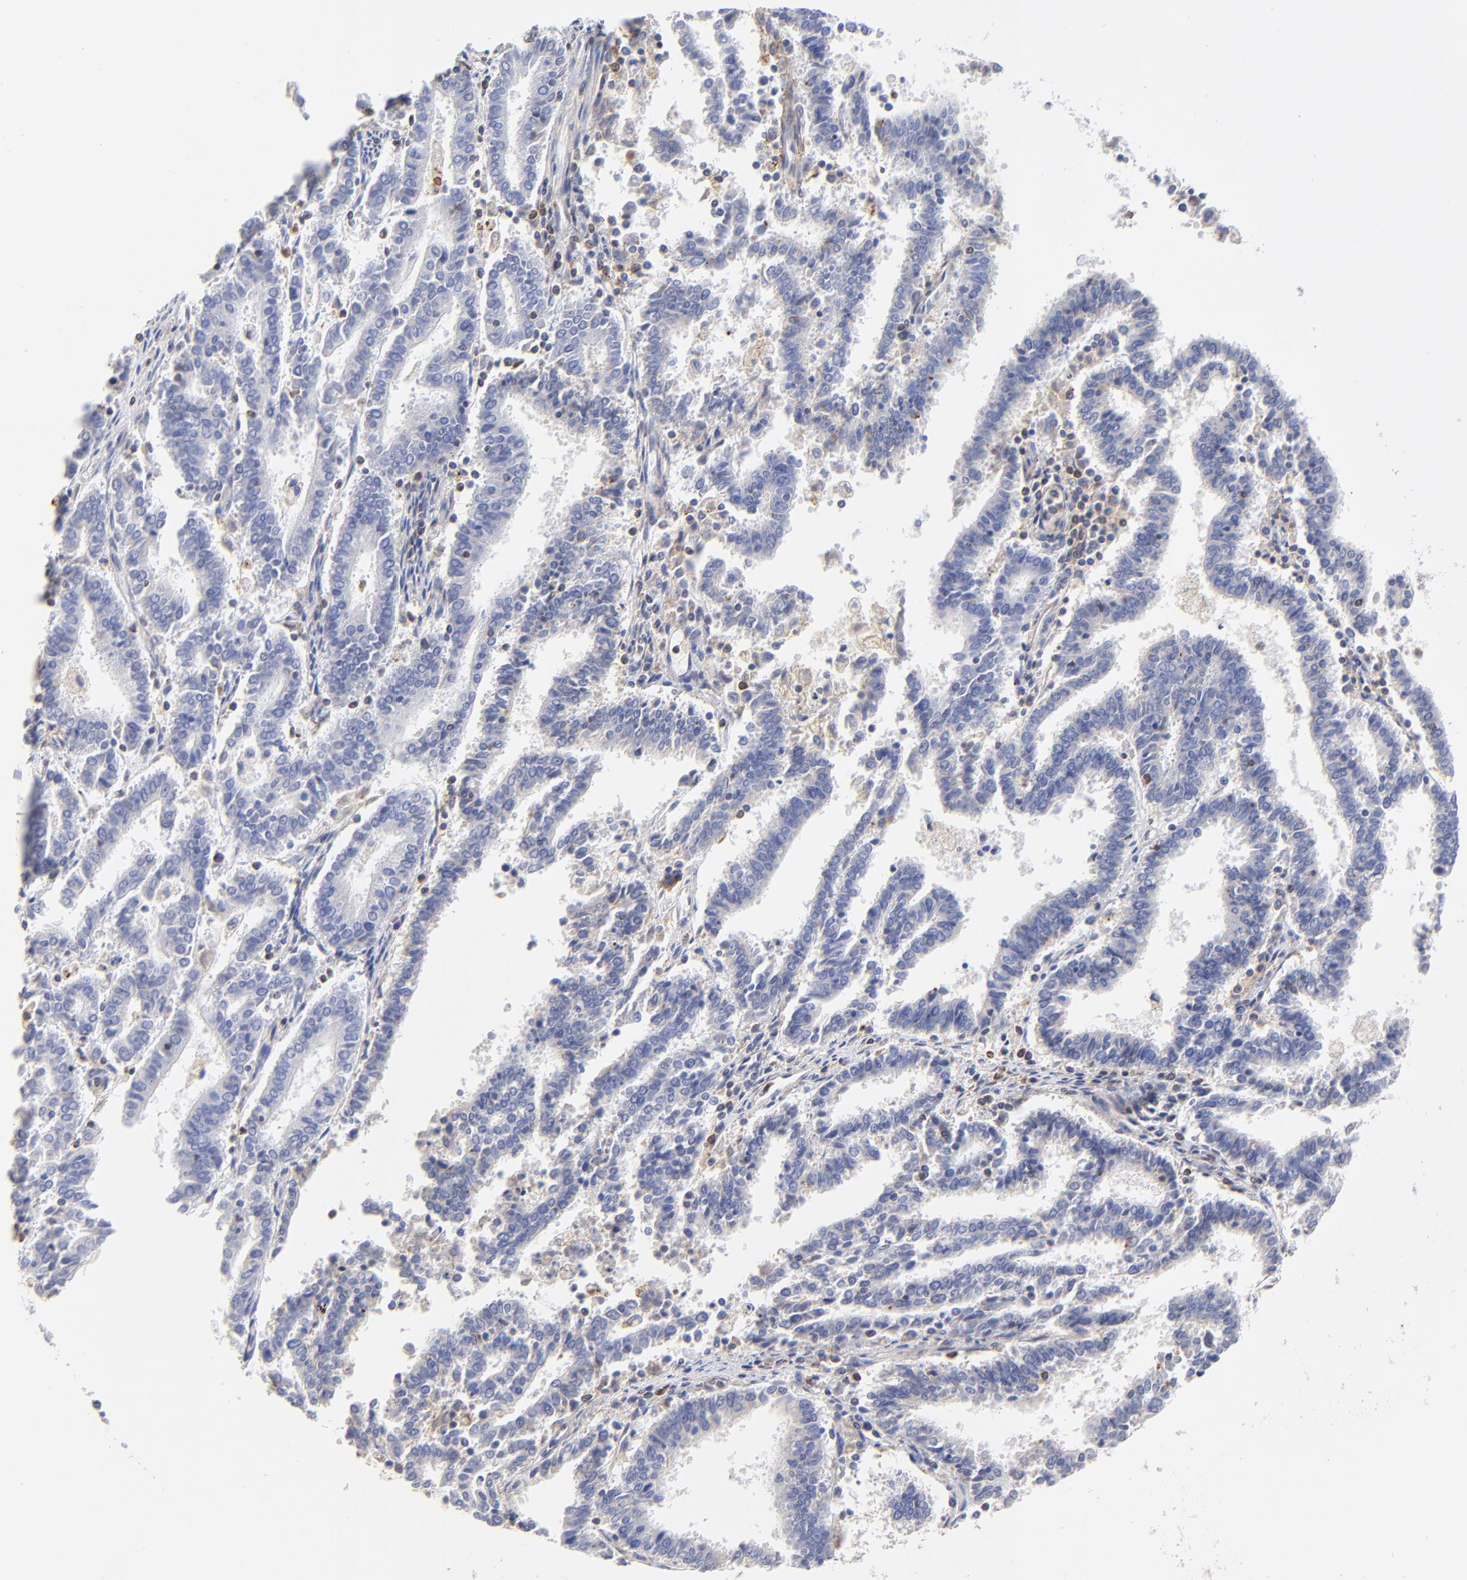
{"staining": {"intensity": "negative", "quantity": "none", "location": "none"}, "tissue": "endometrial cancer", "cell_type": "Tumor cells", "image_type": "cancer", "snomed": [{"axis": "morphology", "description": "Adenocarcinoma, NOS"}, {"axis": "topography", "description": "Uterus"}], "caption": "Histopathology image shows no significant protein expression in tumor cells of endometrial cancer. (DAB (3,3'-diaminobenzidine) immunohistochemistry (IHC) with hematoxylin counter stain).", "gene": "MDGA2", "patient": {"sex": "female", "age": 83}}